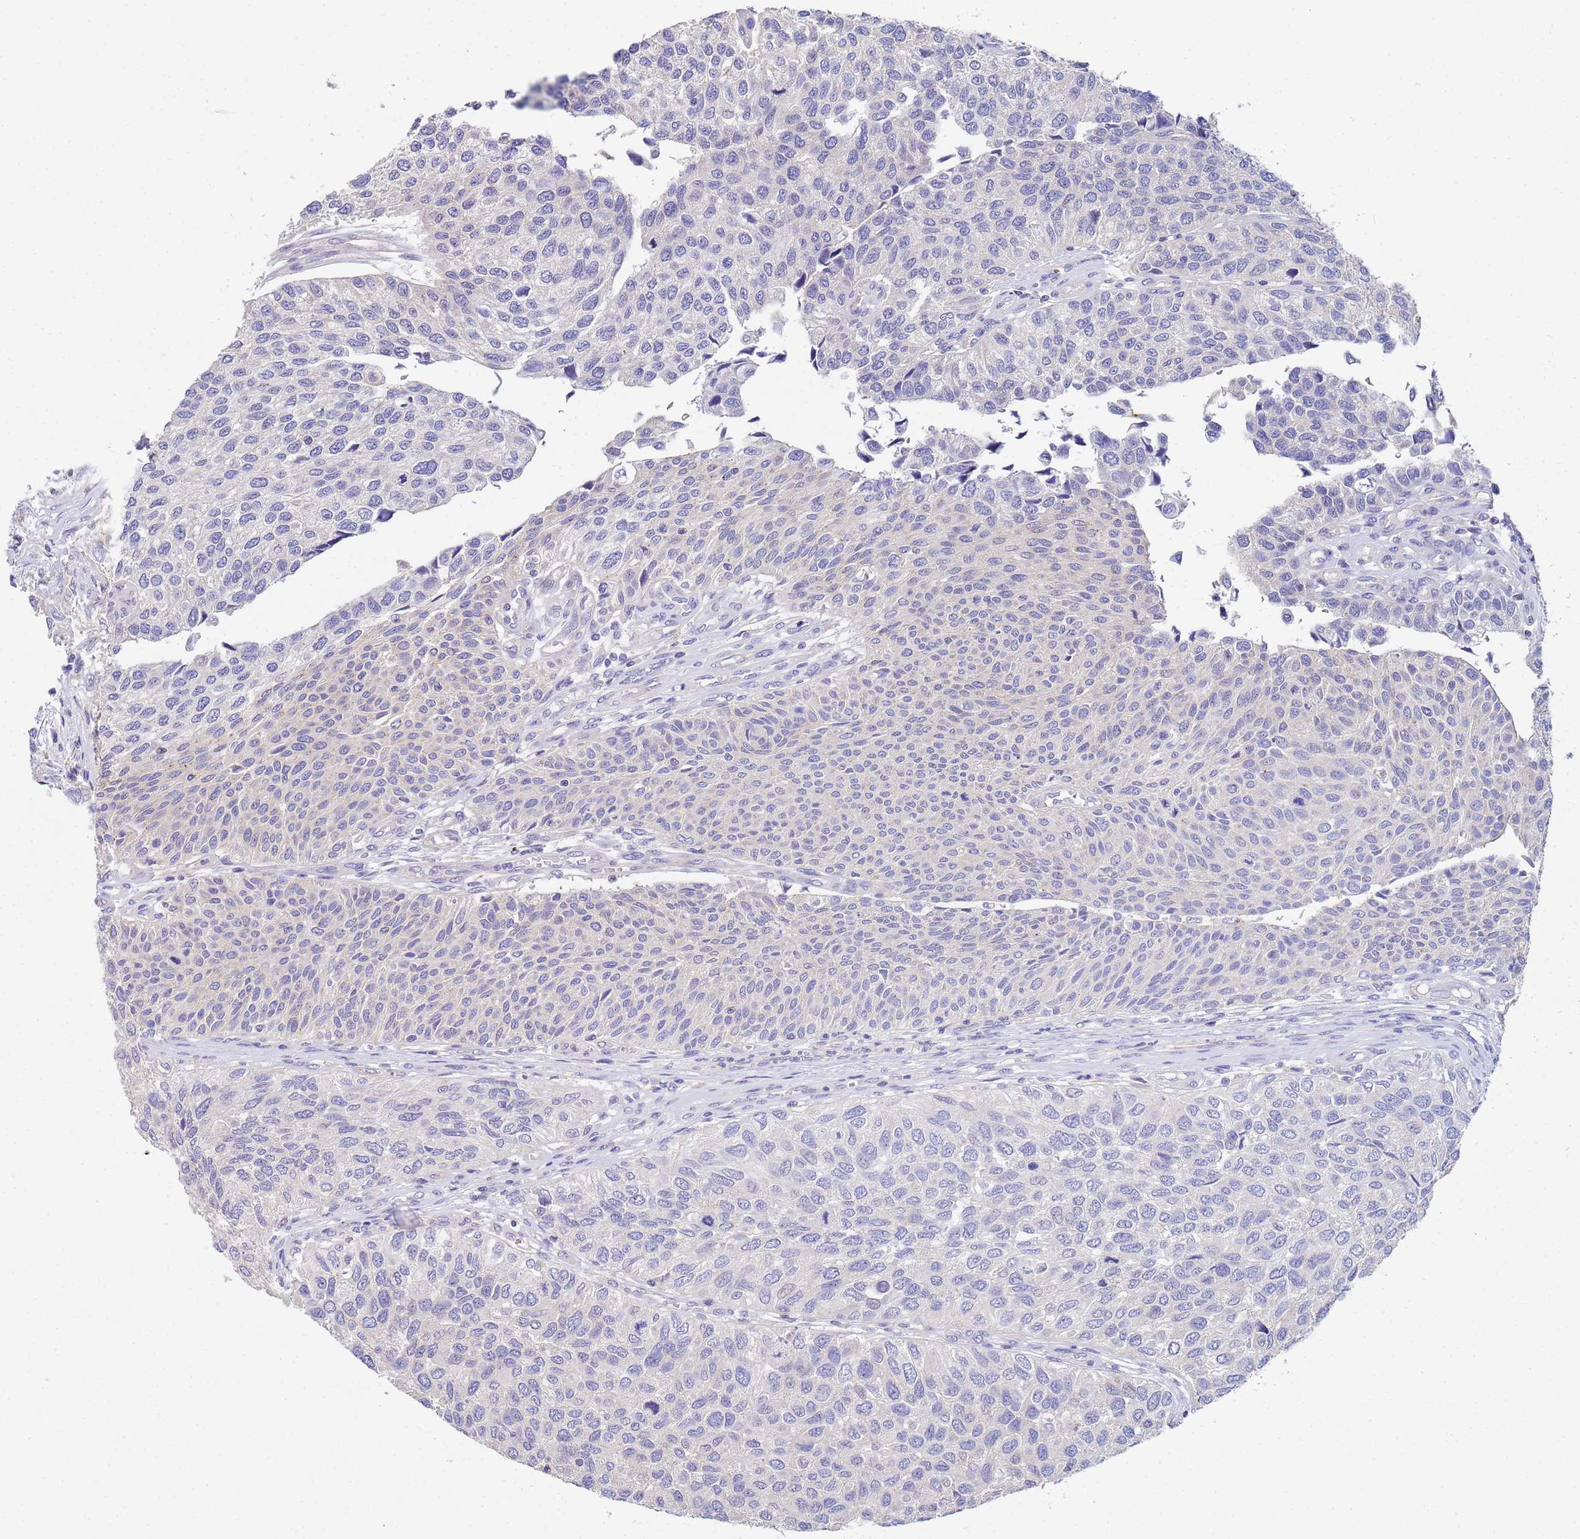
{"staining": {"intensity": "negative", "quantity": "none", "location": "none"}, "tissue": "urothelial cancer", "cell_type": "Tumor cells", "image_type": "cancer", "snomed": [{"axis": "morphology", "description": "Urothelial carcinoma, NOS"}, {"axis": "topography", "description": "Urinary bladder"}], "caption": "Human transitional cell carcinoma stained for a protein using immunohistochemistry exhibits no expression in tumor cells.", "gene": "CDC34", "patient": {"sex": "male", "age": 55}}